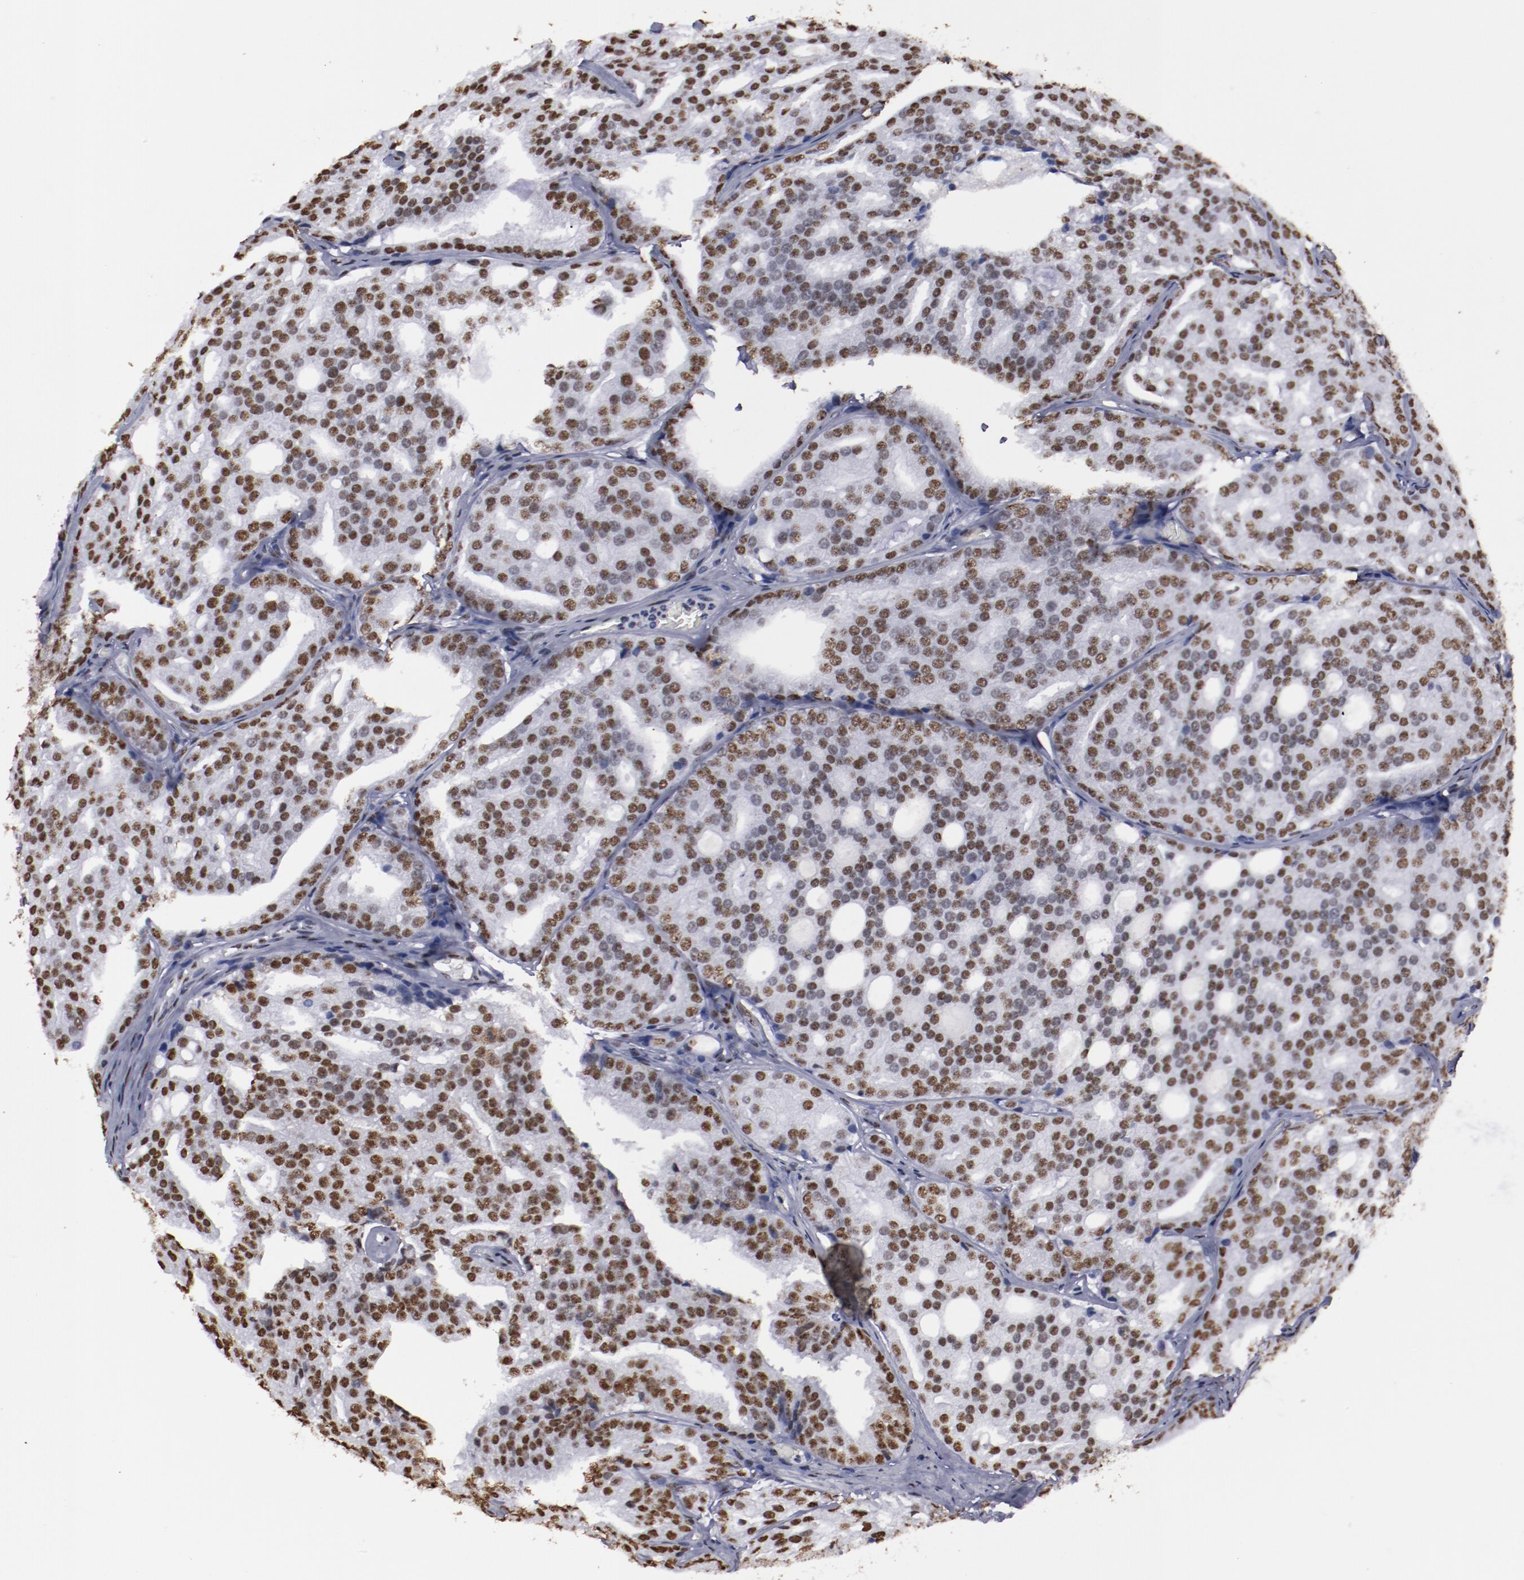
{"staining": {"intensity": "strong", "quantity": ">75%", "location": "nuclear"}, "tissue": "prostate cancer", "cell_type": "Tumor cells", "image_type": "cancer", "snomed": [{"axis": "morphology", "description": "Adenocarcinoma, High grade"}, {"axis": "topography", "description": "Prostate"}], "caption": "Immunohistochemistry (IHC) photomicrograph of neoplastic tissue: adenocarcinoma (high-grade) (prostate) stained using immunohistochemistry (IHC) reveals high levels of strong protein expression localized specifically in the nuclear of tumor cells, appearing as a nuclear brown color.", "gene": "HNRNPA2B1", "patient": {"sex": "male", "age": 64}}